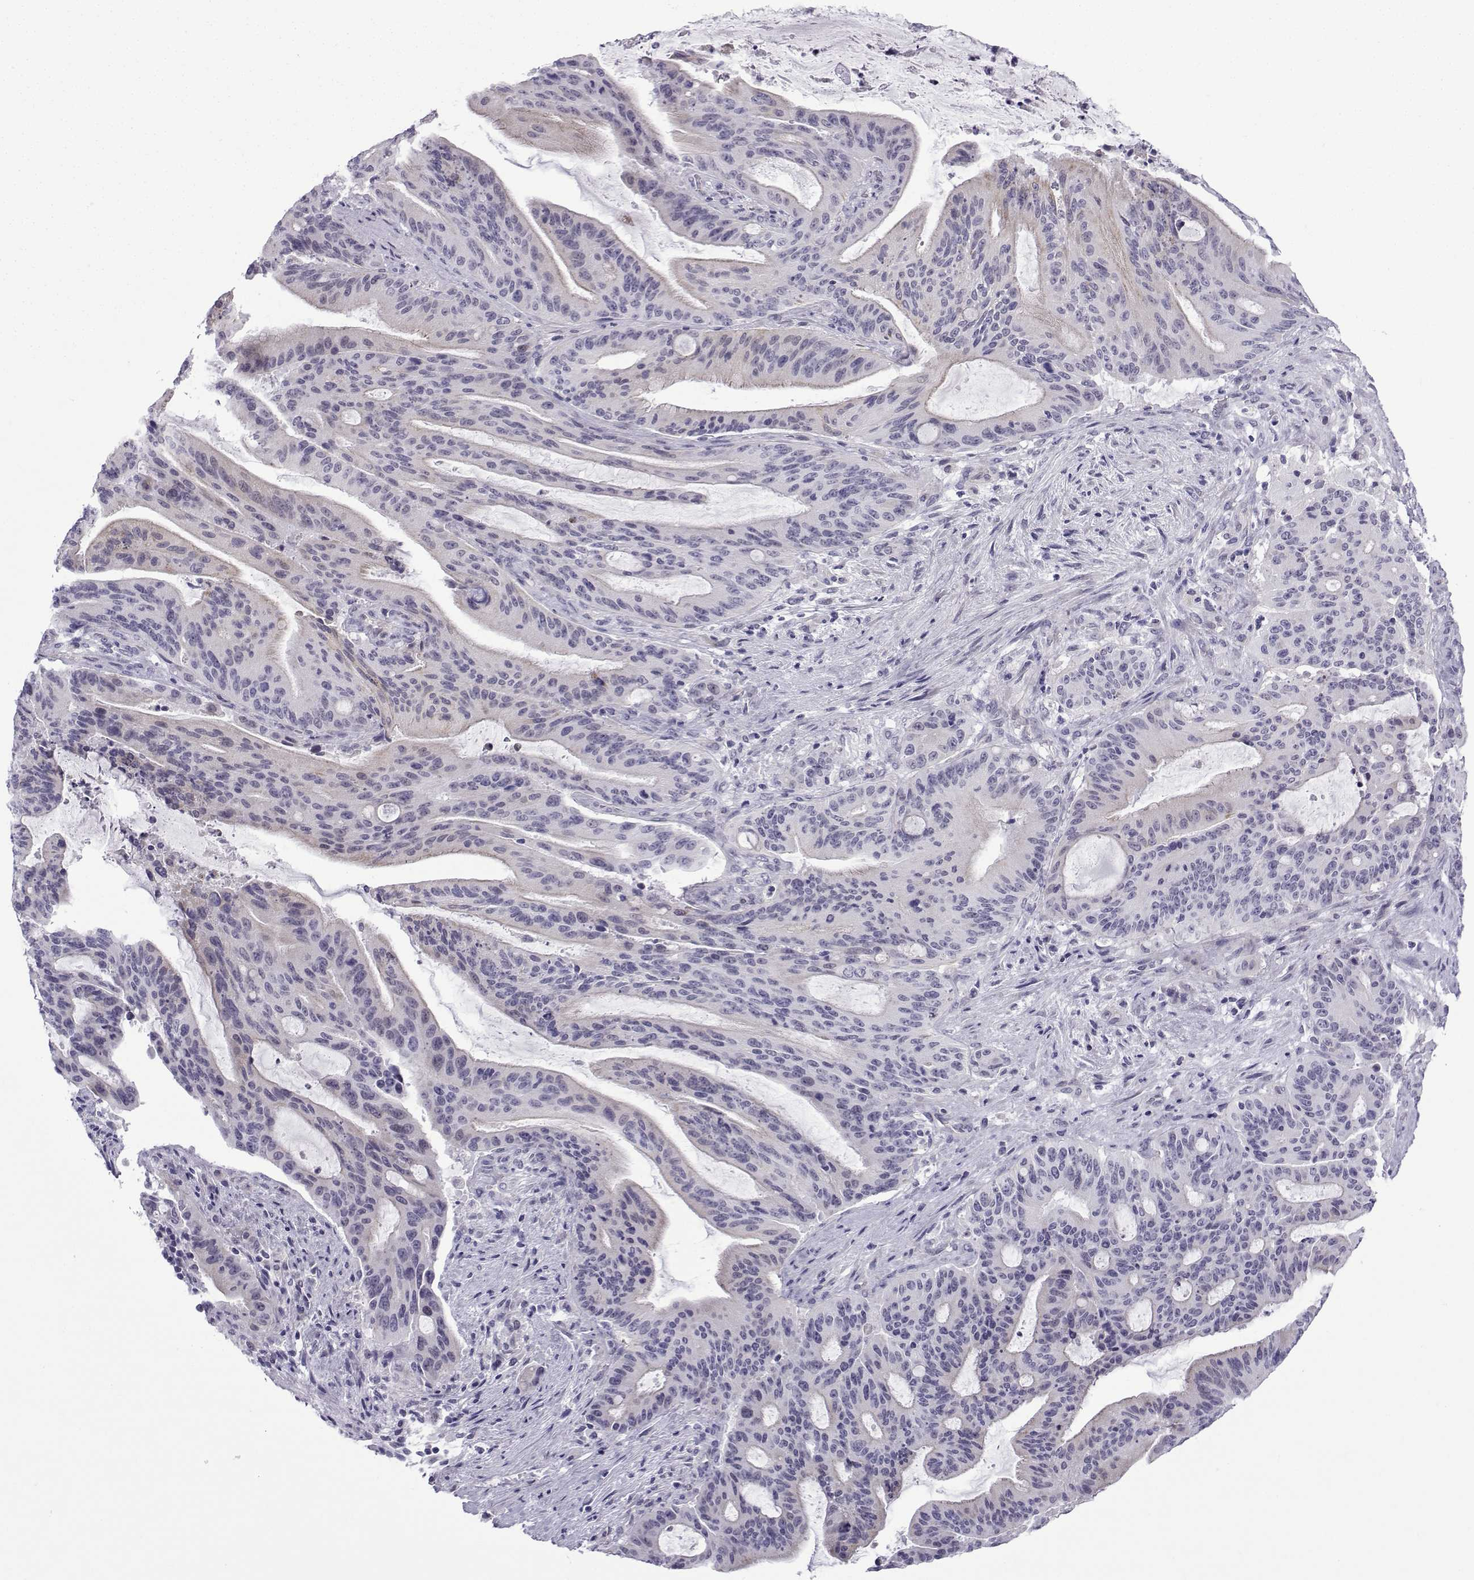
{"staining": {"intensity": "negative", "quantity": "none", "location": "none"}, "tissue": "liver cancer", "cell_type": "Tumor cells", "image_type": "cancer", "snomed": [{"axis": "morphology", "description": "Cholangiocarcinoma"}, {"axis": "topography", "description": "Liver"}], "caption": "Immunohistochemical staining of liver cancer exhibits no significant expression in tumor cells.", "gene": "CFAP53", "patient": {"sex": "female", "age": 73}}